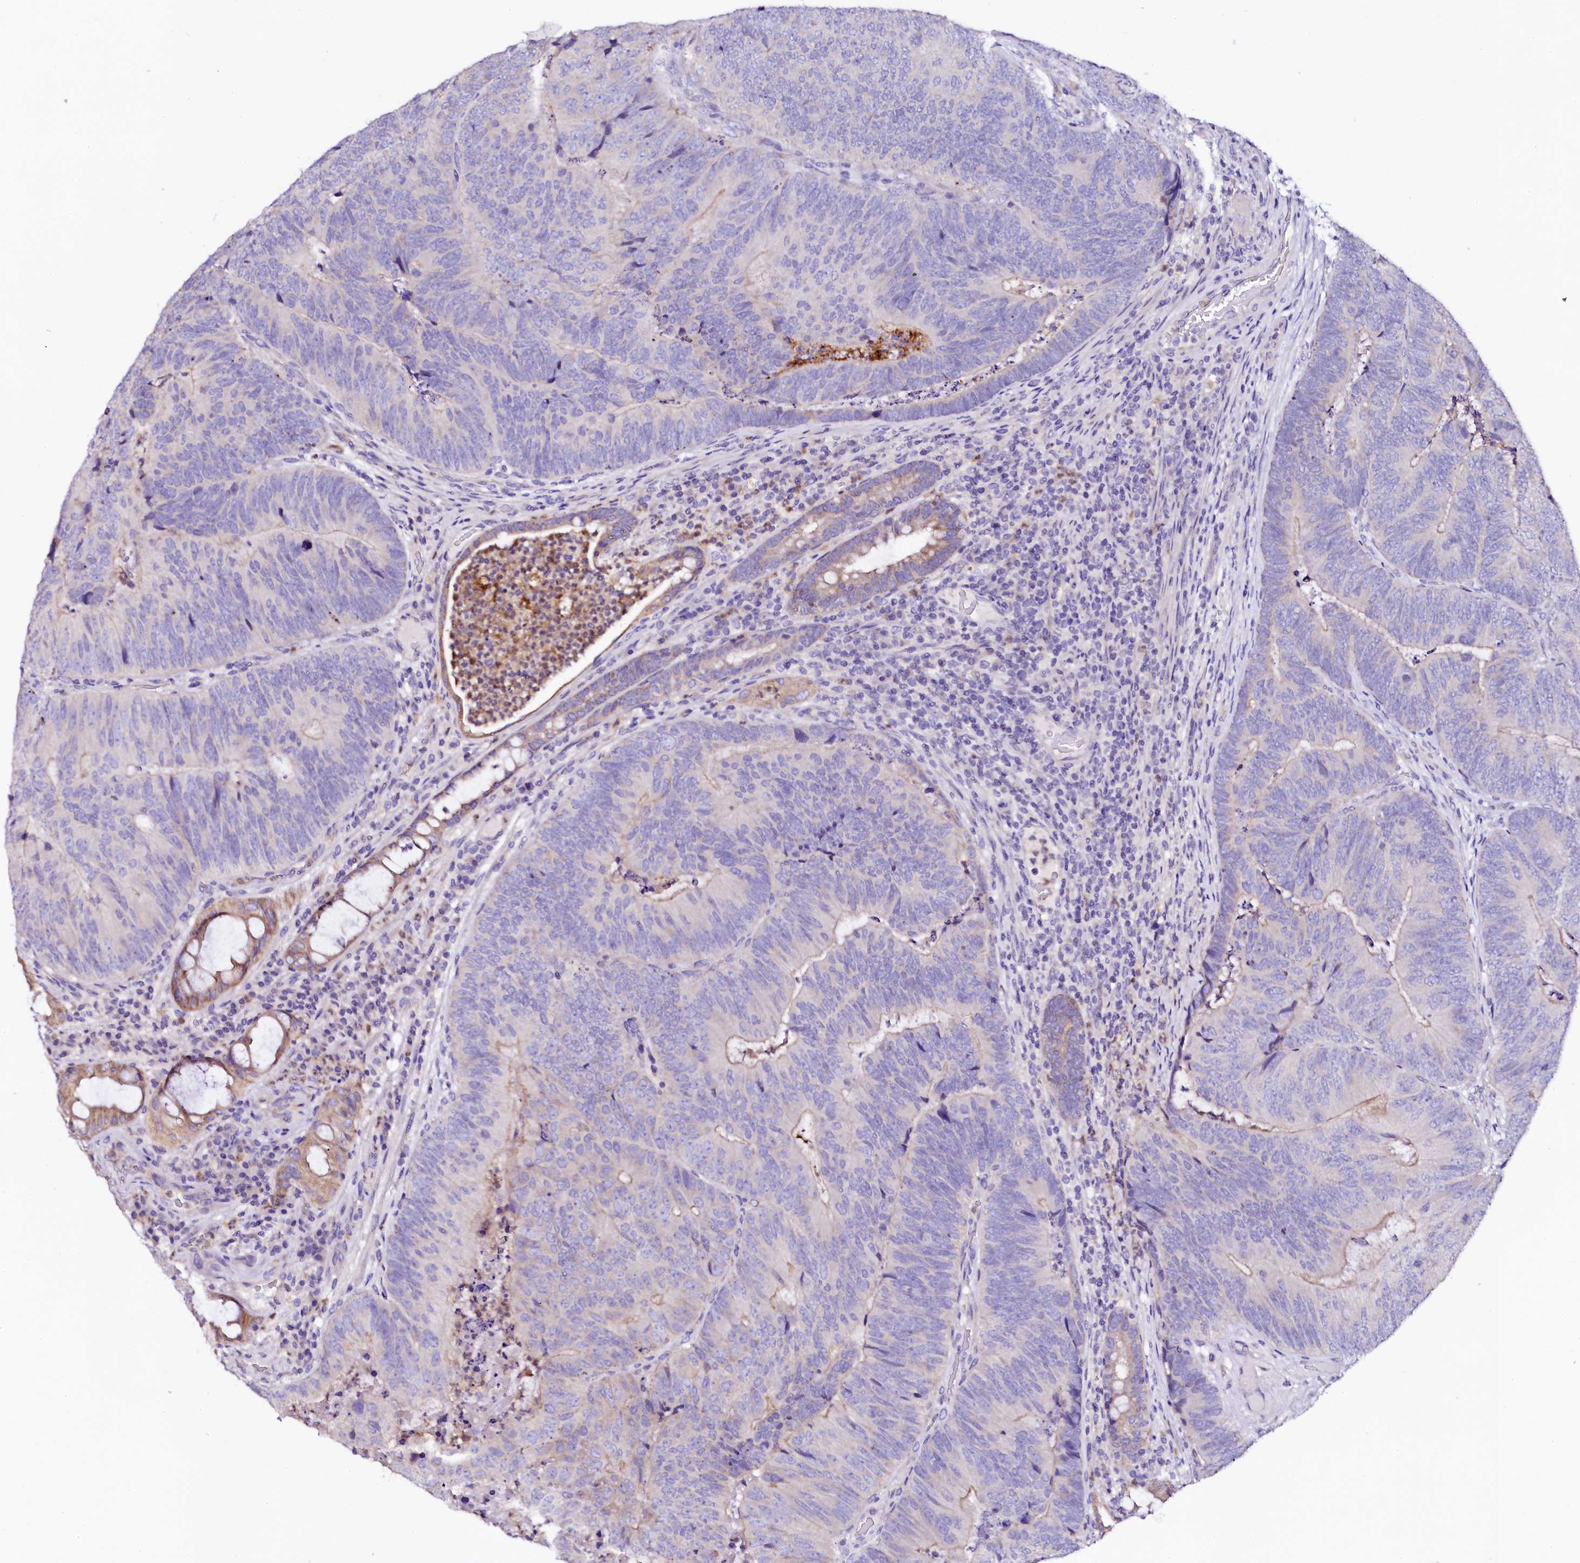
{"staining": {"intensity": "negative", "quantity": "none", "location": "none"}, "tissue": "colorectal cancer", "cell_type": "Tumor cells", "image_type": "cancer", "snomed": [{"axis": "morphology", "description": "Adenocarcinoma, NOS"}, {"axis": "topography", "description": "Colon"}], "caption": "Immunohistochemistry (IHC) of colorectal cancer displays no positivity in tumor cells.", "gene": "NAA16", "patient": {"sex": "female", "age": 67}}